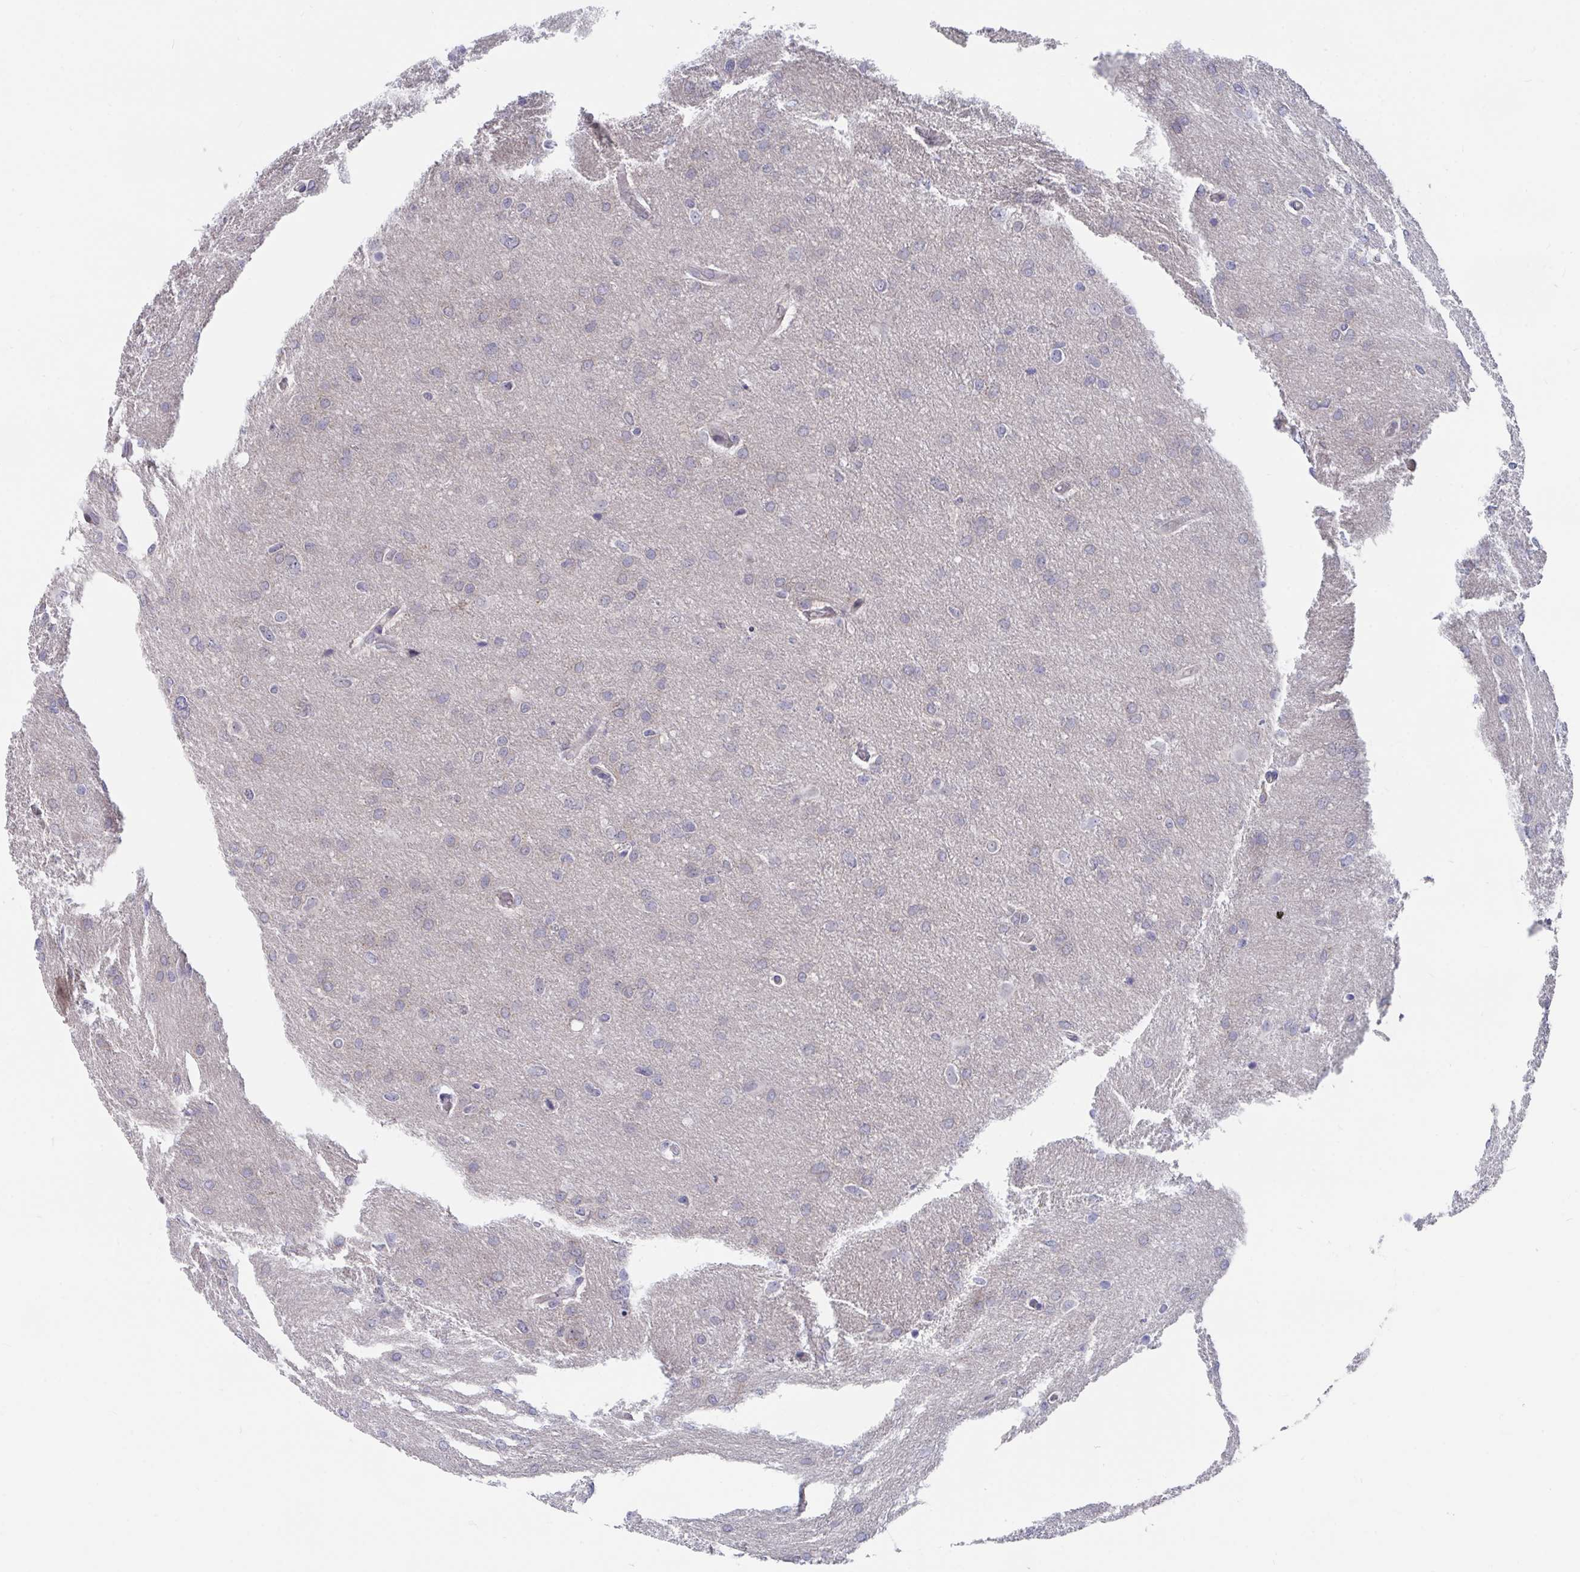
{"staining": {"intensity": "negative", "quantity": "none", "location": "none"}, "tissue": "glioma", "cell_type": "Tumor cells", "image_type": "cancer", "snomed": [{"axis": "morphology", "description": "Glioma, malignant, High grade"}, {"axis": "topography", "description": "Brain"}], "caption": "Malignant glioma (high-grade) was stained to show a protein in brown. There is no significant positivity in tumor cells.", "gene": "FAM156B", "patient": {"sex": "male", "age": 53}}